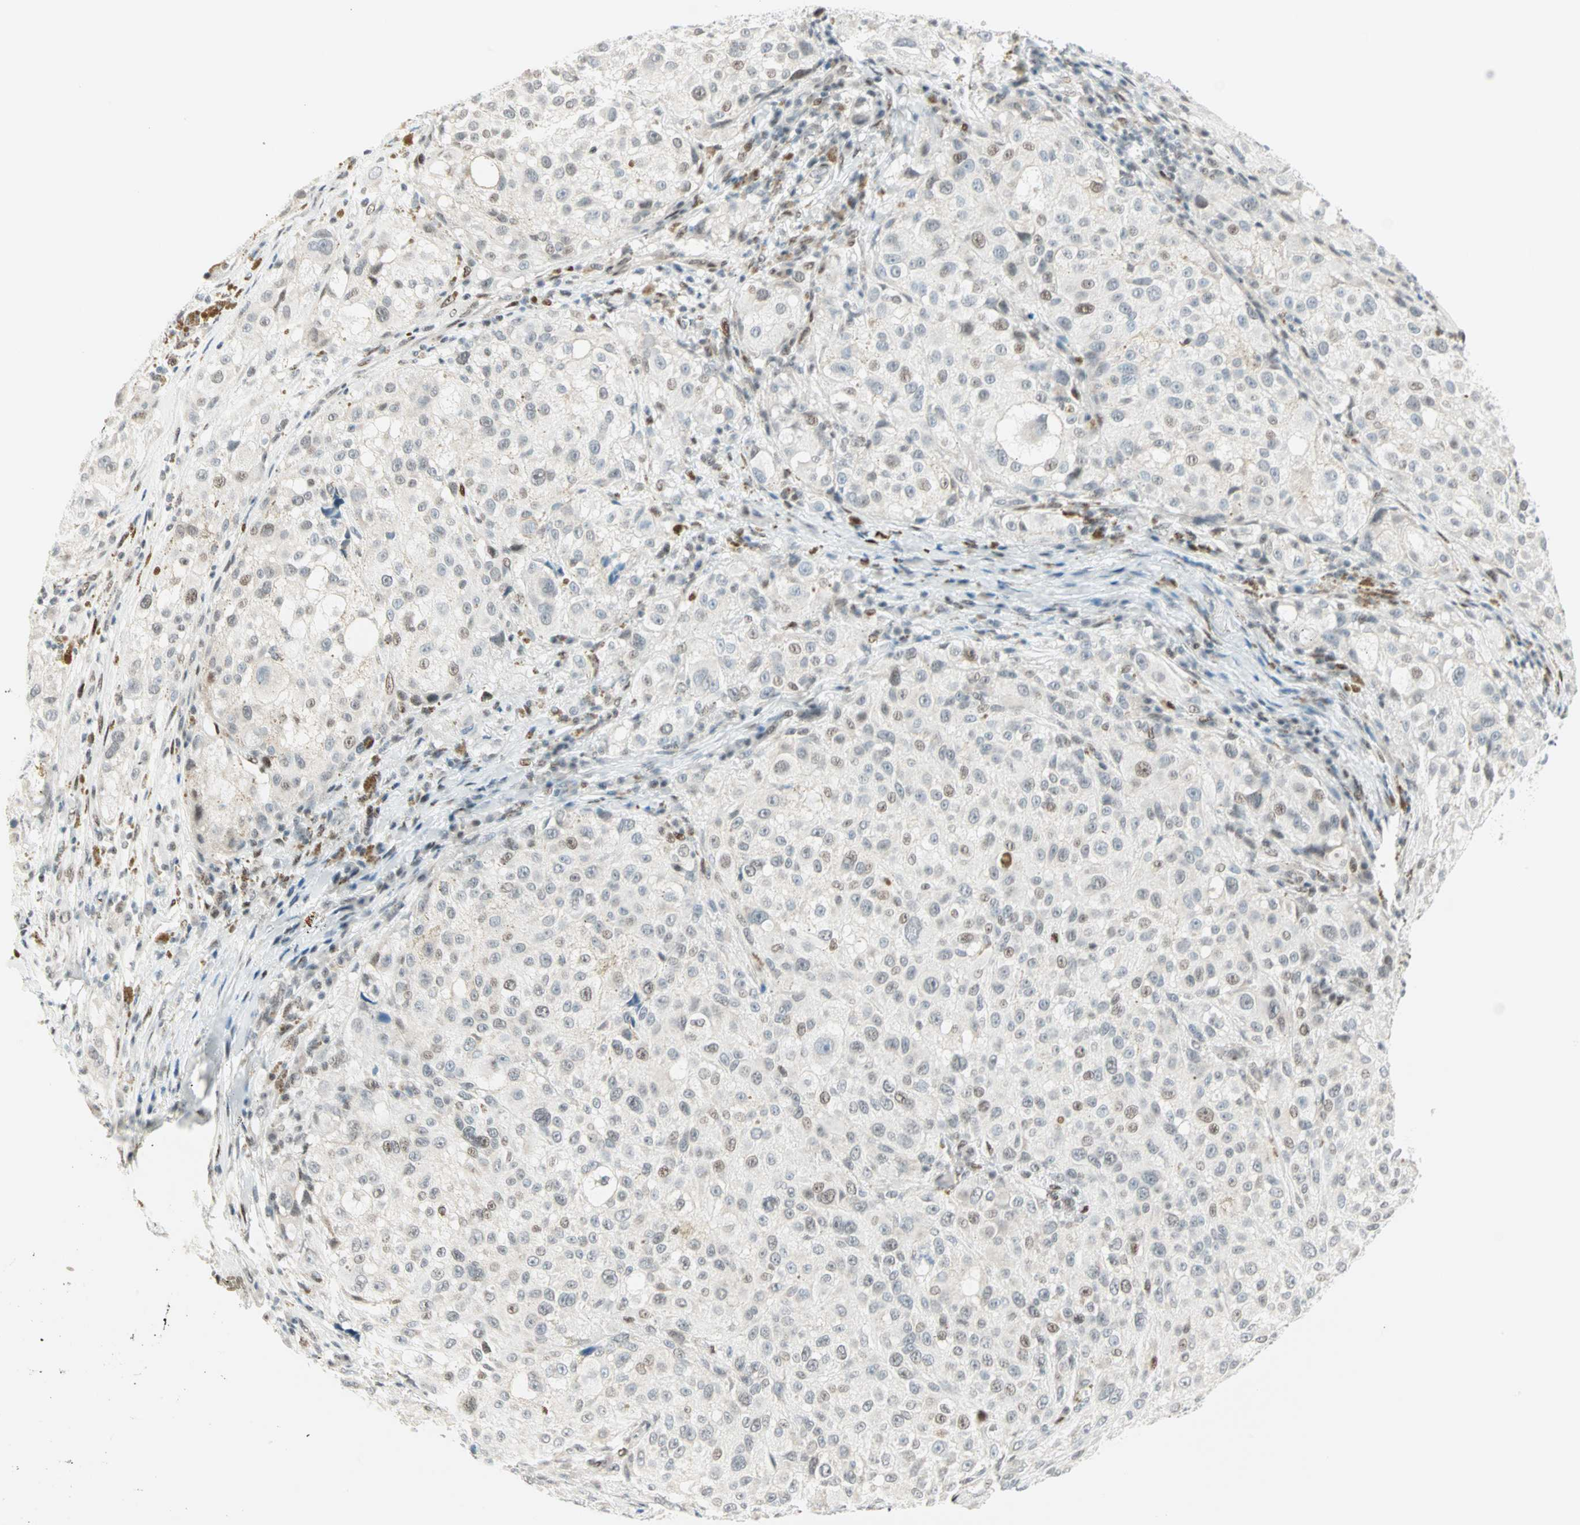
{"staining": {"intensity": "weak", "quantity": "<25%", "location": "none"}, "tissue": "melanoma", "cell_type": "Tumor cells", "image_type": "cancer", "snomed": [{"axis": "morphology", "description": "Necrosis, NOS"}, {"axis": "morphology", "description": "Malignant melanoma, NOS"}, {"axis": "topography", "description": "Skin"}], "caption": "DAB (3,3'-diaminobenzidine) immunohistochemical staining of human malignant melanoma shows no significant expression in tumor cells. (DAB (3,3'-diaminobenzidine) immunohistochemistry, high magnification).", "gene": "PKNOX1", "patient": {"sex": "female", "age": 87}}